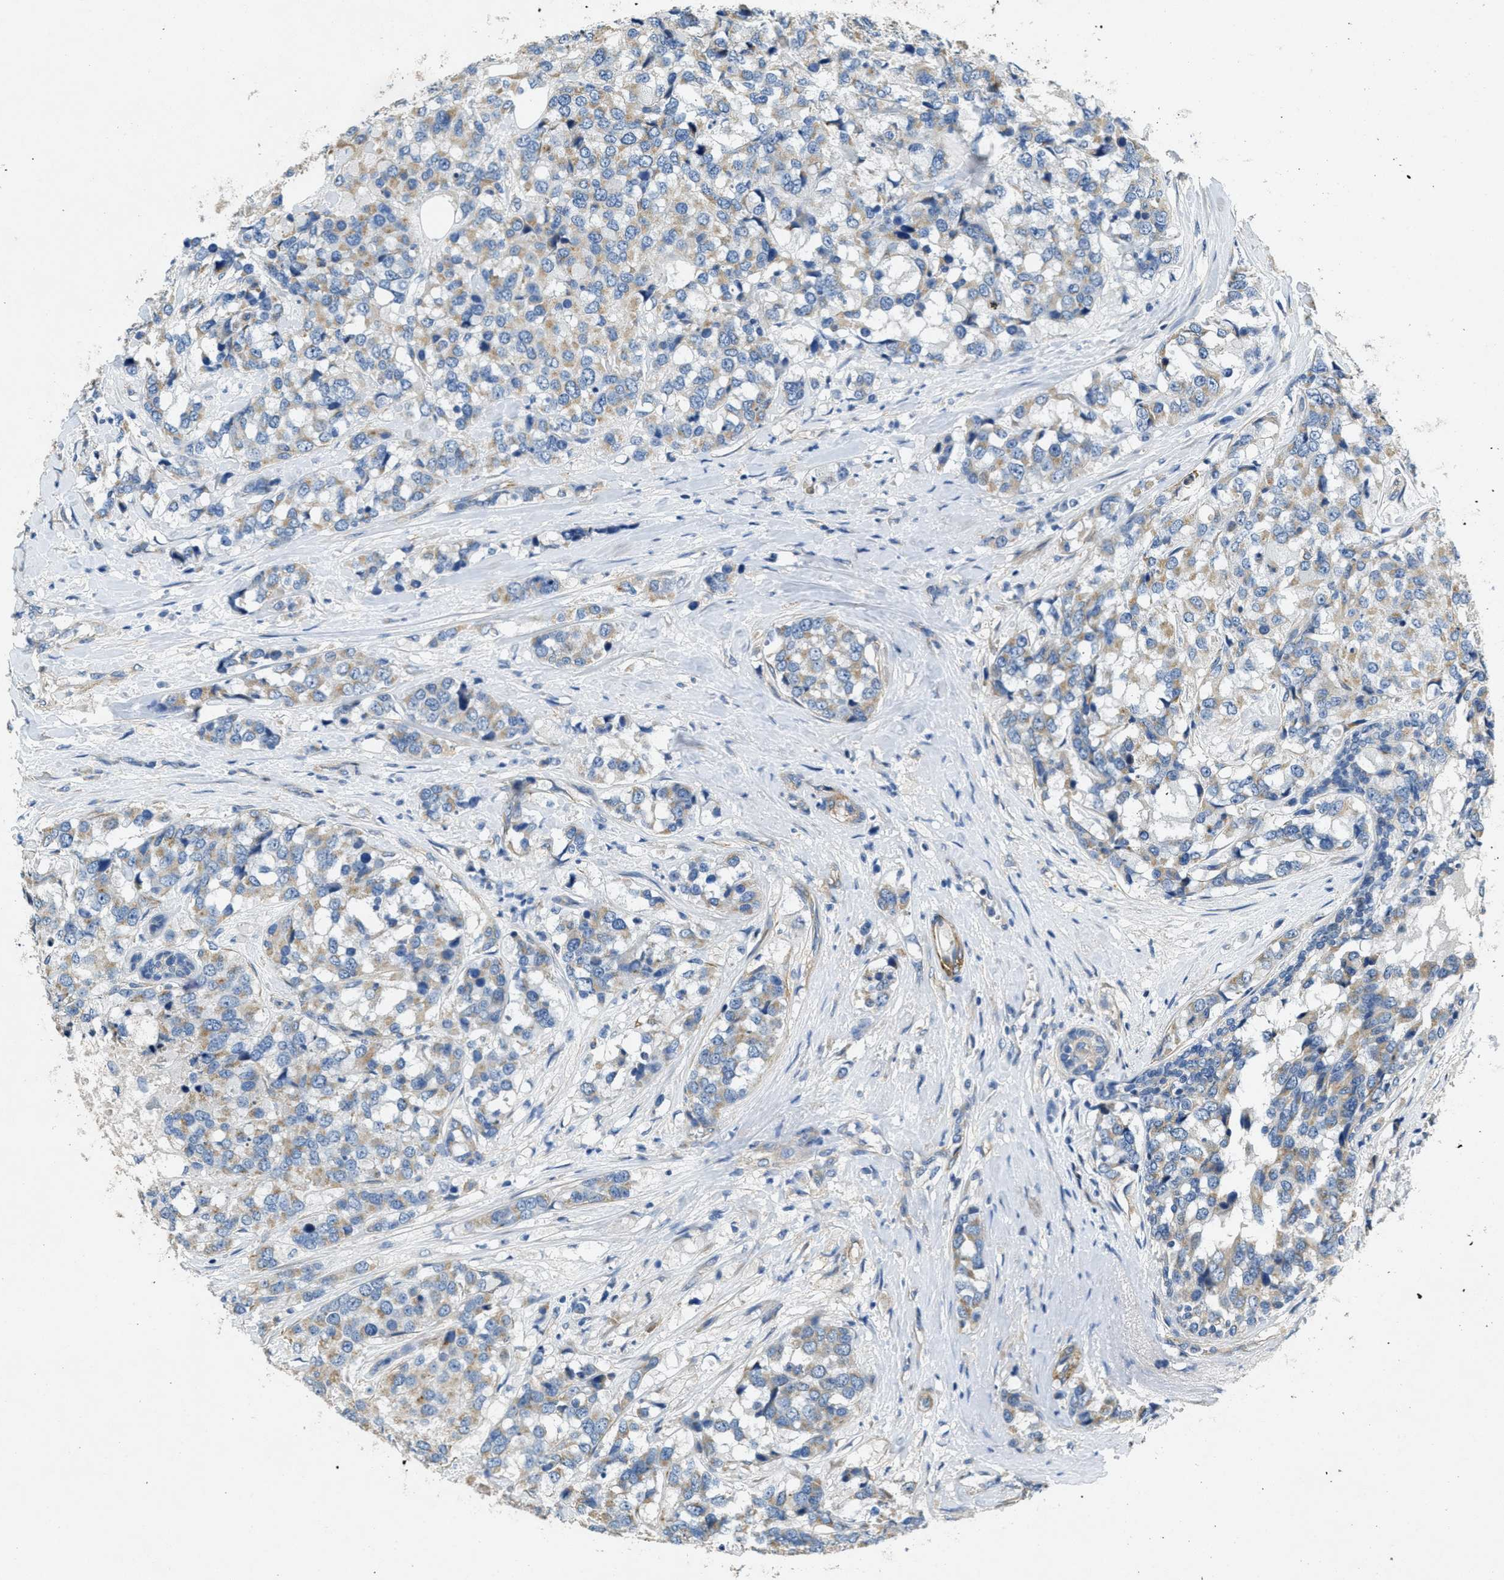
{"staining": {"intensity": "weak", "quantity": "25%-75%", "location": "cytoplasmic/membranous"}, "tissue": "breast cancer", "cell_type": "Tumor cells", "image_type": "cancer", "snomed": [{"axis": "morphology", "description": "Lobular carcinoma"}, {"axis": "topography", "description": "Breast"}], "caption": "The micrograph reveals a brown stain indicating the presence of a protein in the cytoplasmic/membranous of tumor cells in lobular carcinoma (breast).", "gene": "TOMM70", "patient": {"sex": "female", "age": 59}}